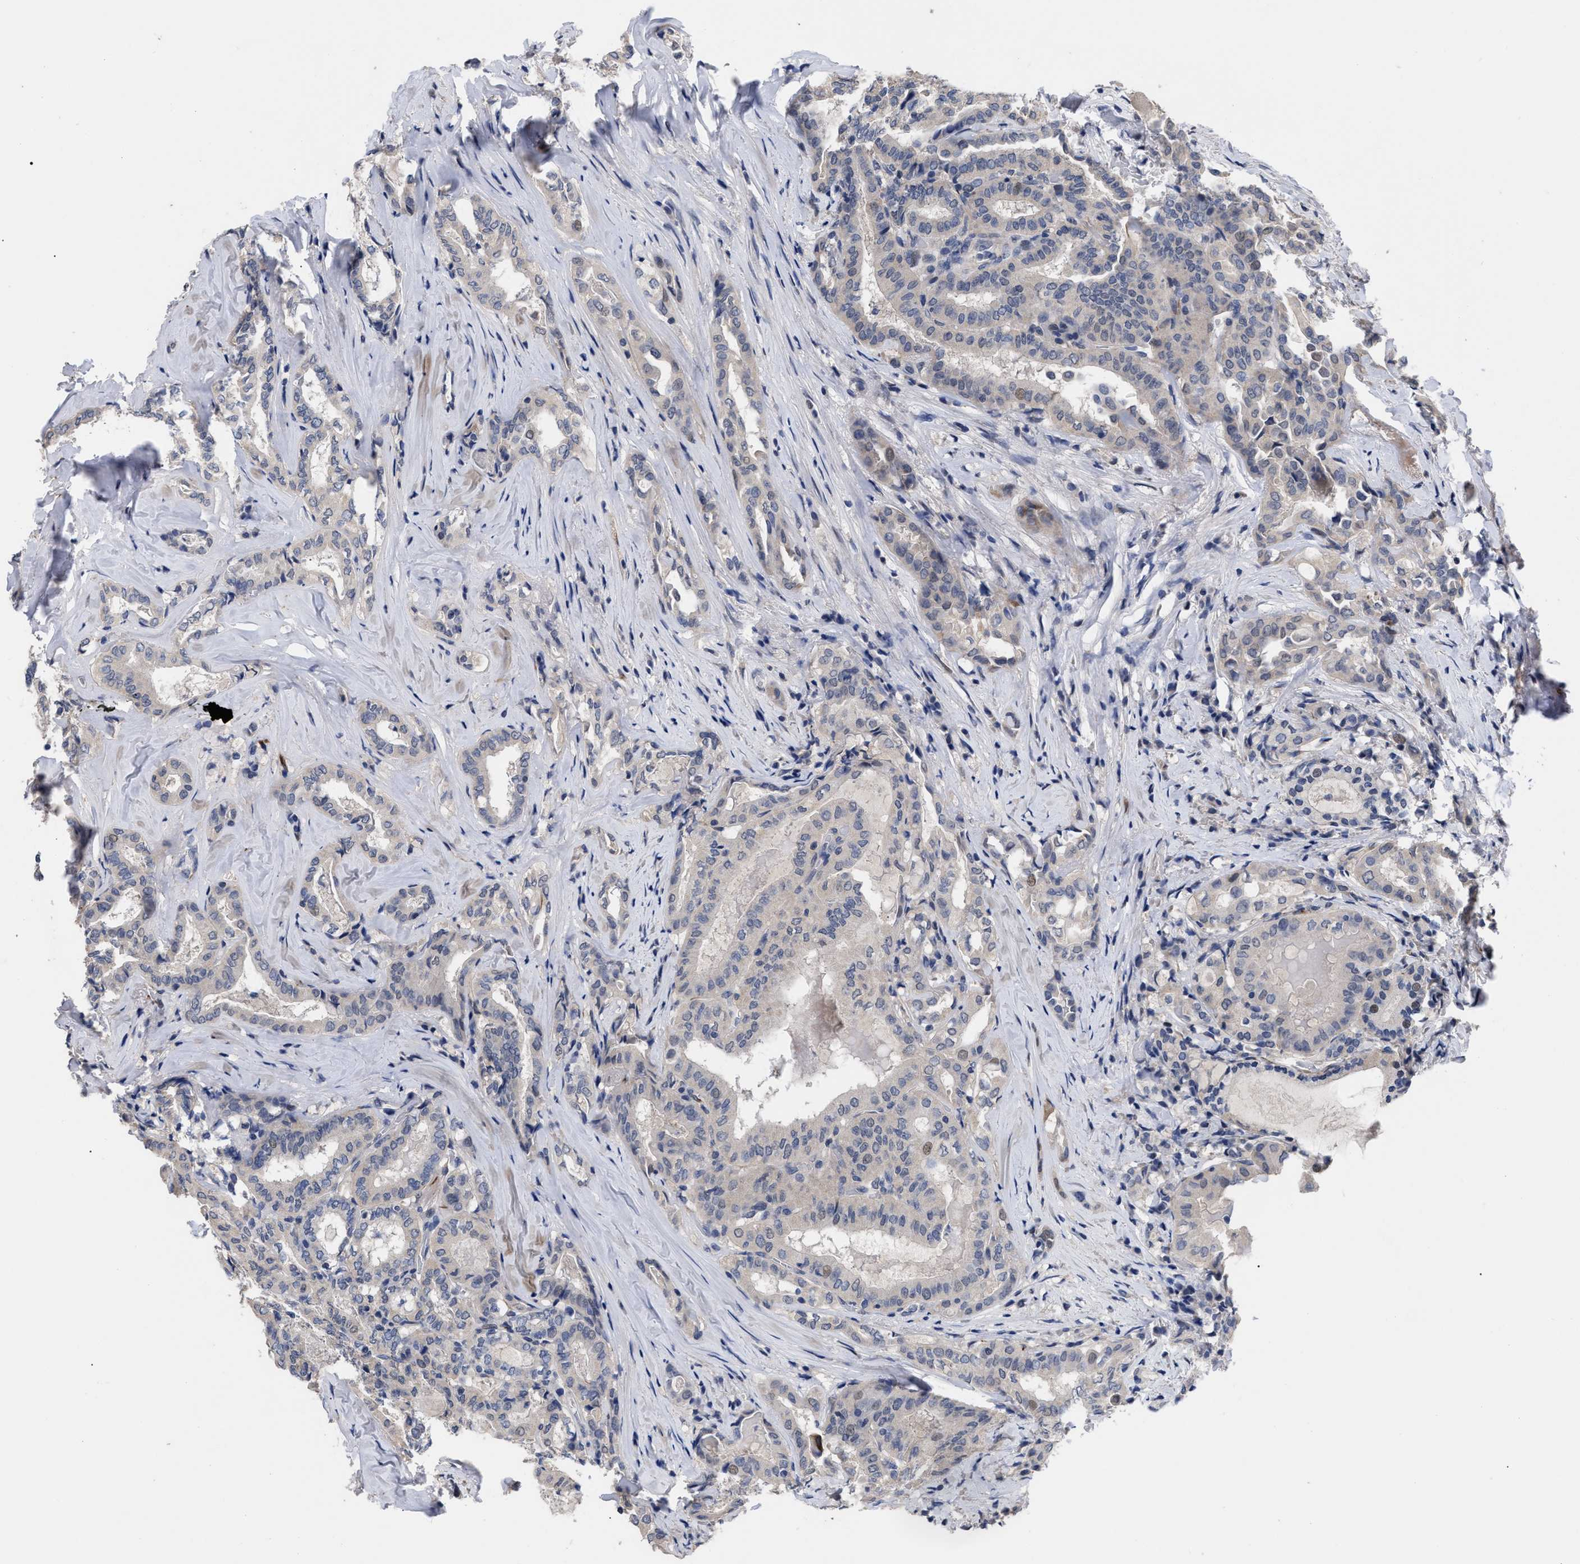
{"staining": {"intensity": "negative", "quantity": "none", "location": "none"}, "tissue": "thyroid cancer", "cell_type": "Tumor cells", "image_type": "cancer", "snomed": [{"axis": "morphology", "description": "Papillary adenocarcinoma, NOS"}, {"axis": "topography", "description": "Thyroid gland"}], "caption": "High power microscopy micrograph of an immunohistochemistry (IHC) histopathology image of papillary adenocarcinoma (thyroid), revealing no significant positivity in tumor cells.", "gene": "CCN5", "patient": {"sex": "female", "age": 42}}